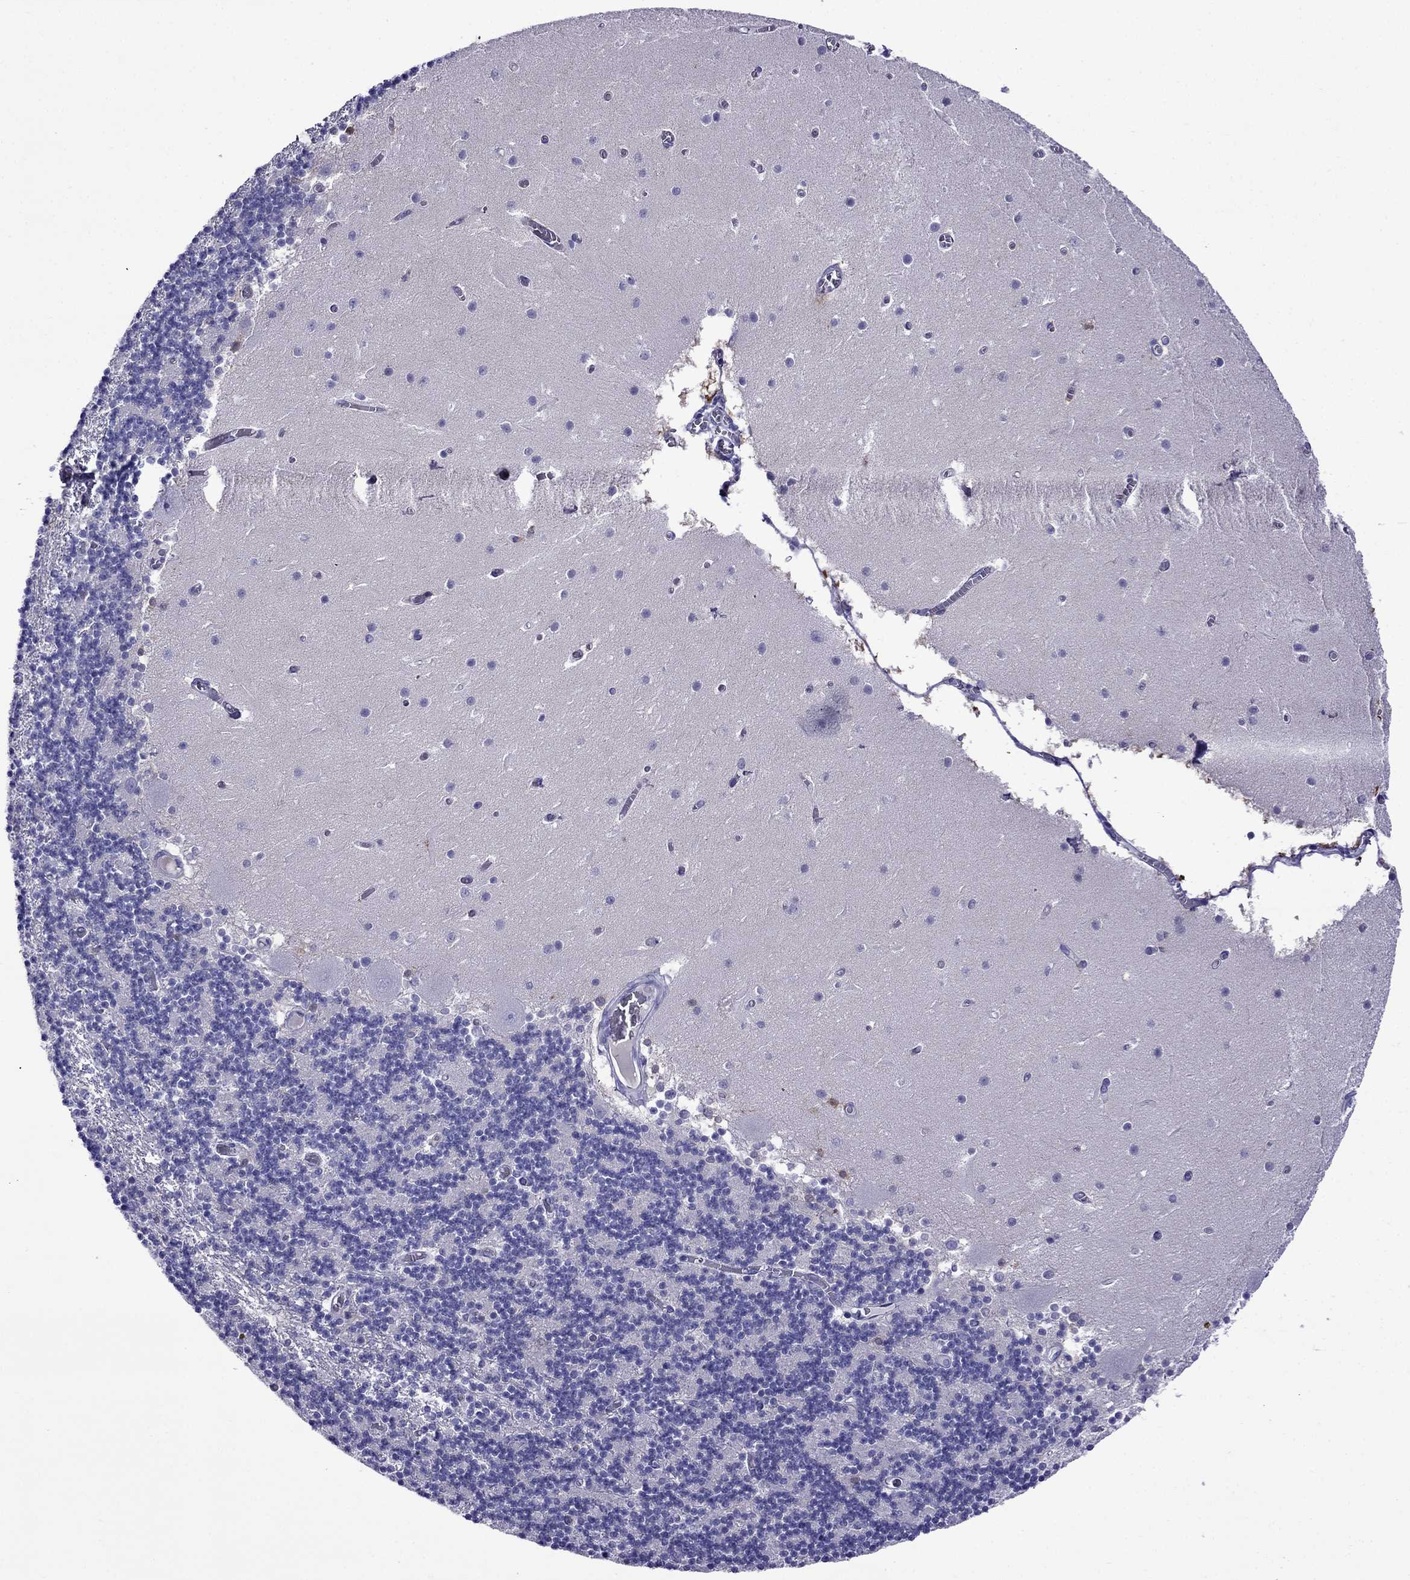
{"staining": {"intensity": "negative", "quantity": "none", "location": "none"}, "tissue": "cerebellum", "cell_type": "Cells in granular layer", "image_type": "normal", "snomed": [{"axis": "morphology", "description": "Normal tissue, NOS"}, {"axis": "topography", "description": "Cerebellum"}], "caption": "DAB immunohistochemical staining of normal human cerebellum demonstrates no significant staining in cells in granular layer. Nuclei are stained in blue.", "gene": "CRYBA1", "patient": {"sex": "female", "age": 28}}